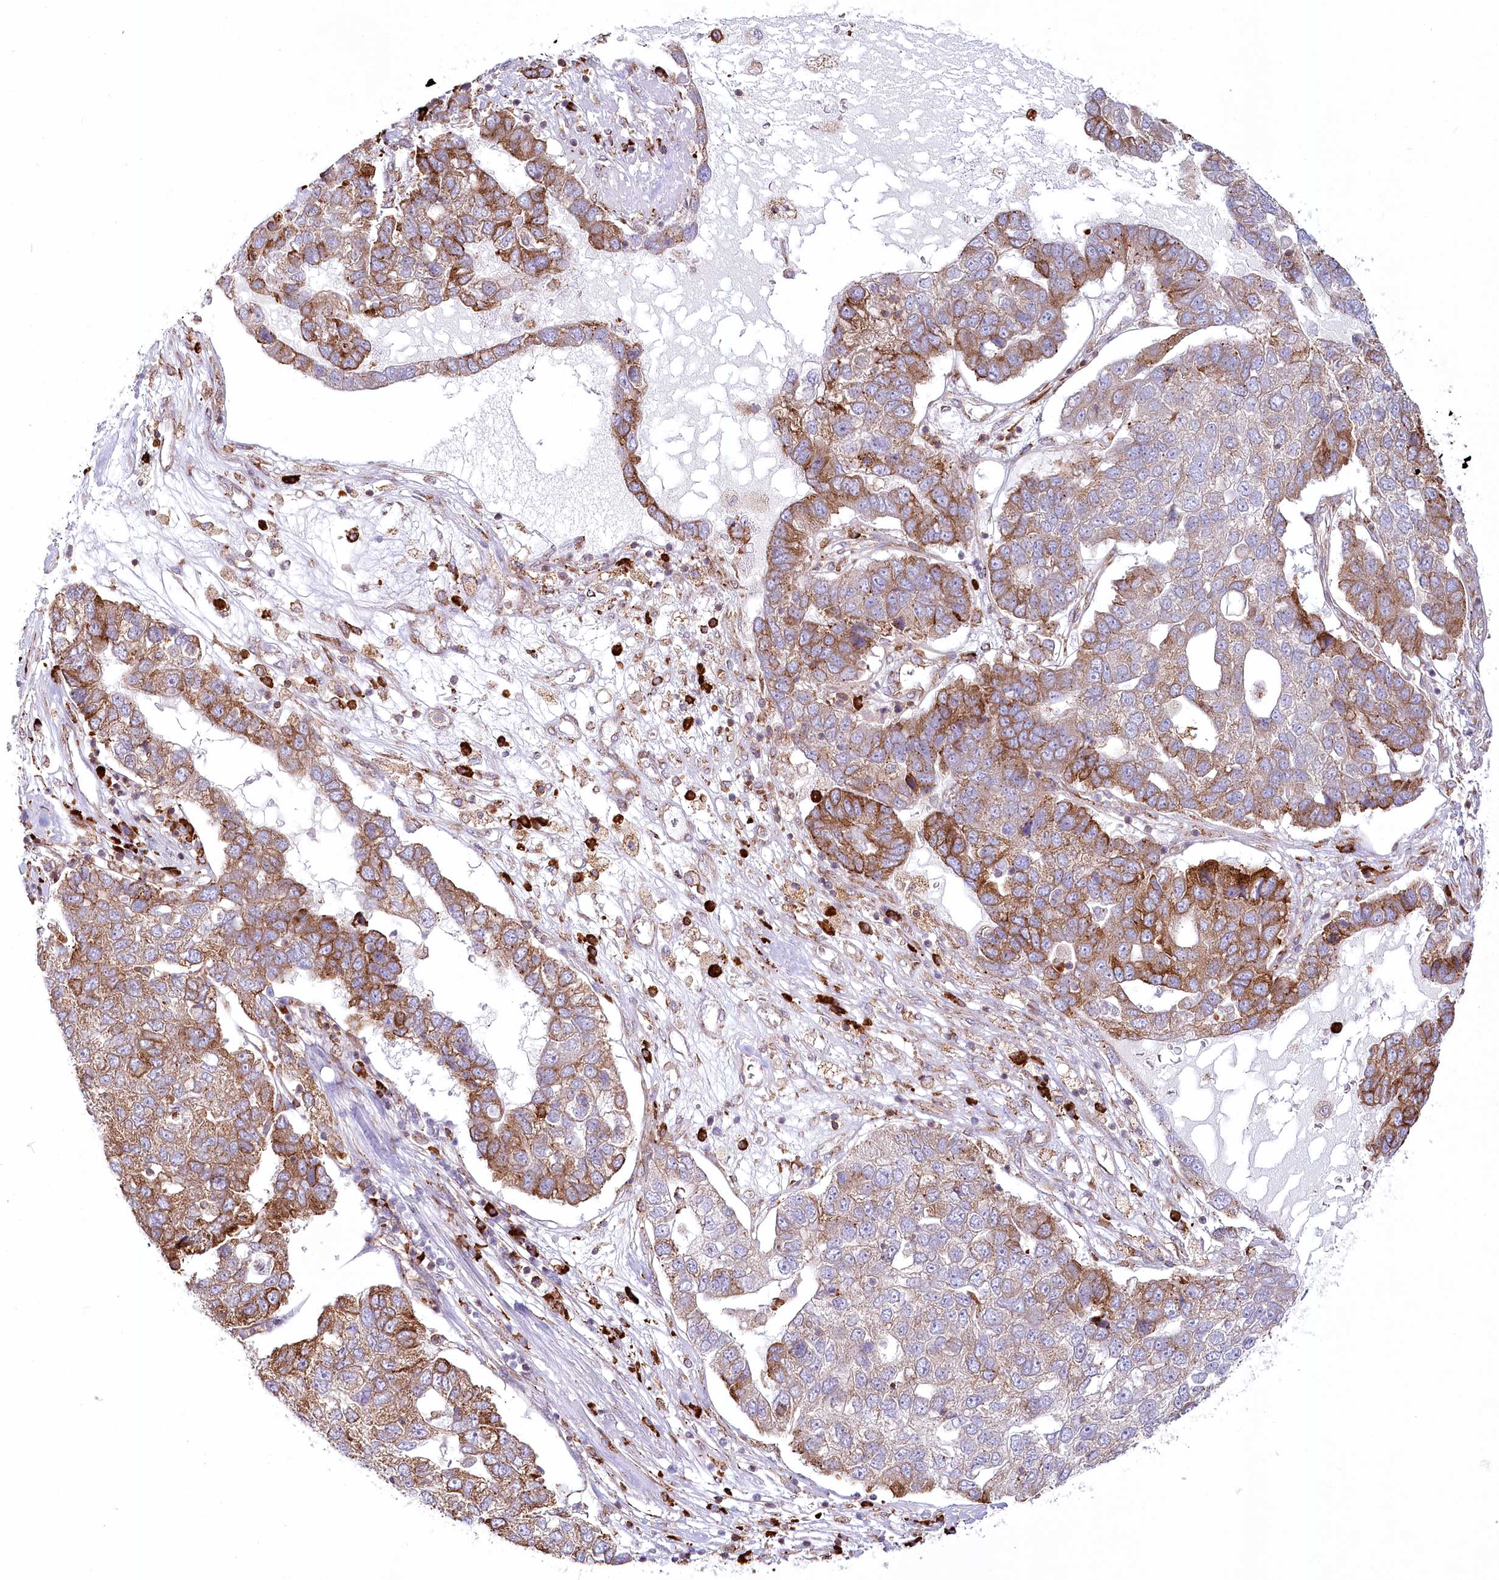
{"staining": {"intensity": "moderate", "quantity": "25%-75%", "location": "cytoplasmic/membranous"}, "tissue": "pancreatic cancer", "cell_type": "Tumor cells", "image_type": "cancer", "snomed": [{"axis": "morphology", "description": "Adenocarcinoma, NOS"}, {"axis": "topography", "description": "Pancreas"}], "caption": "Protein analysis of pancreatic adenocarcinoma tissue demonstrates moderate cytoplasmic/membranous staining in about 25%-75% of tumor cells.", "gene": "POGLUT1", "patient": {"sex": "female", "age": 61}}